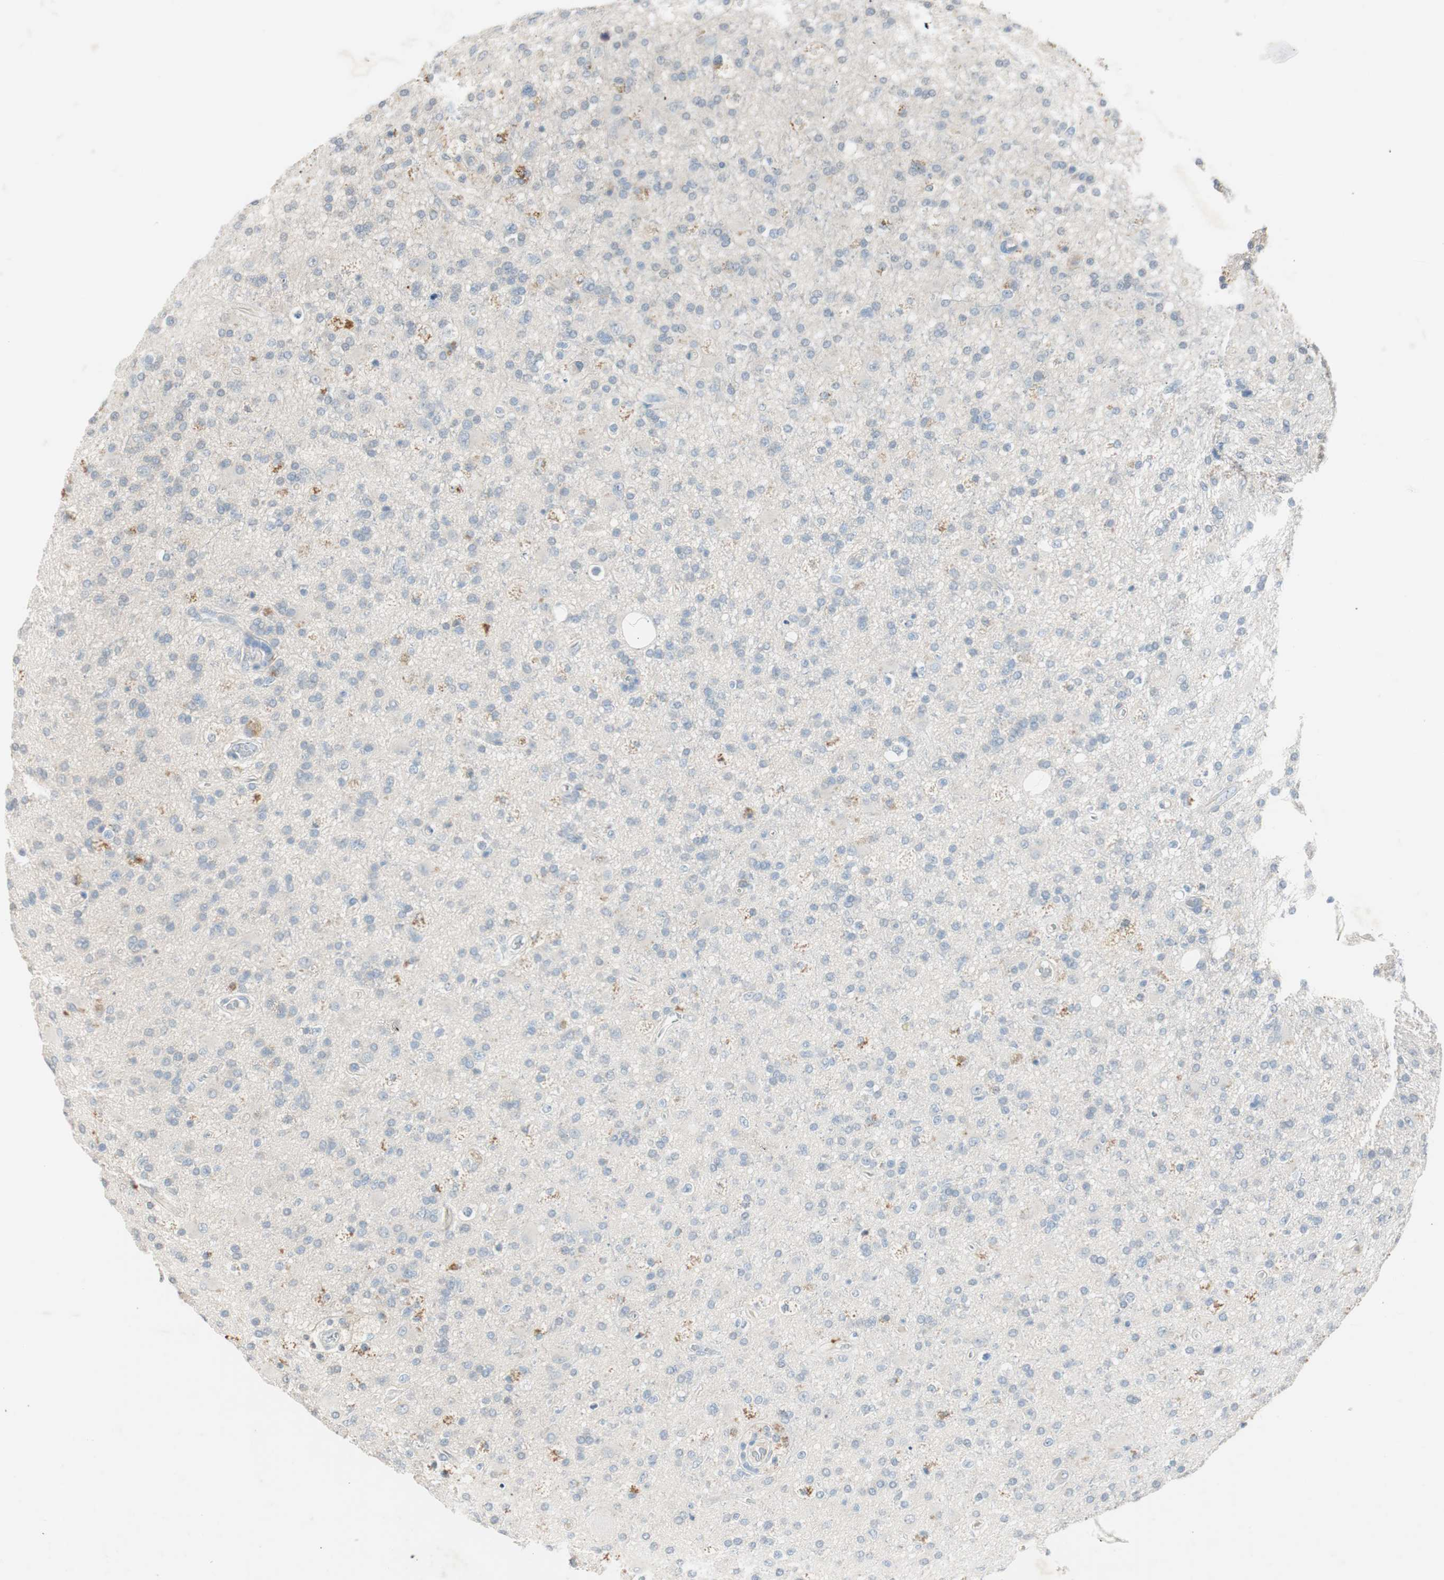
{"staining": {"intensity": "negative", "quantity": "none", "location": "none"}, "tissue": "glioma", "cell_type": "Tumor cells", "image_type": "cancer", "snomed": [{"axis": "morphology", "description": "Glioma, malignant, High grade"}, {"axis": "topography", "description": "Brain"}], "caption": "The micrograph displays no staining of tumor cells in malignant glioma (high-grade).", "gene": "KHK", "patient": {"sex": "male", "age": 33}}